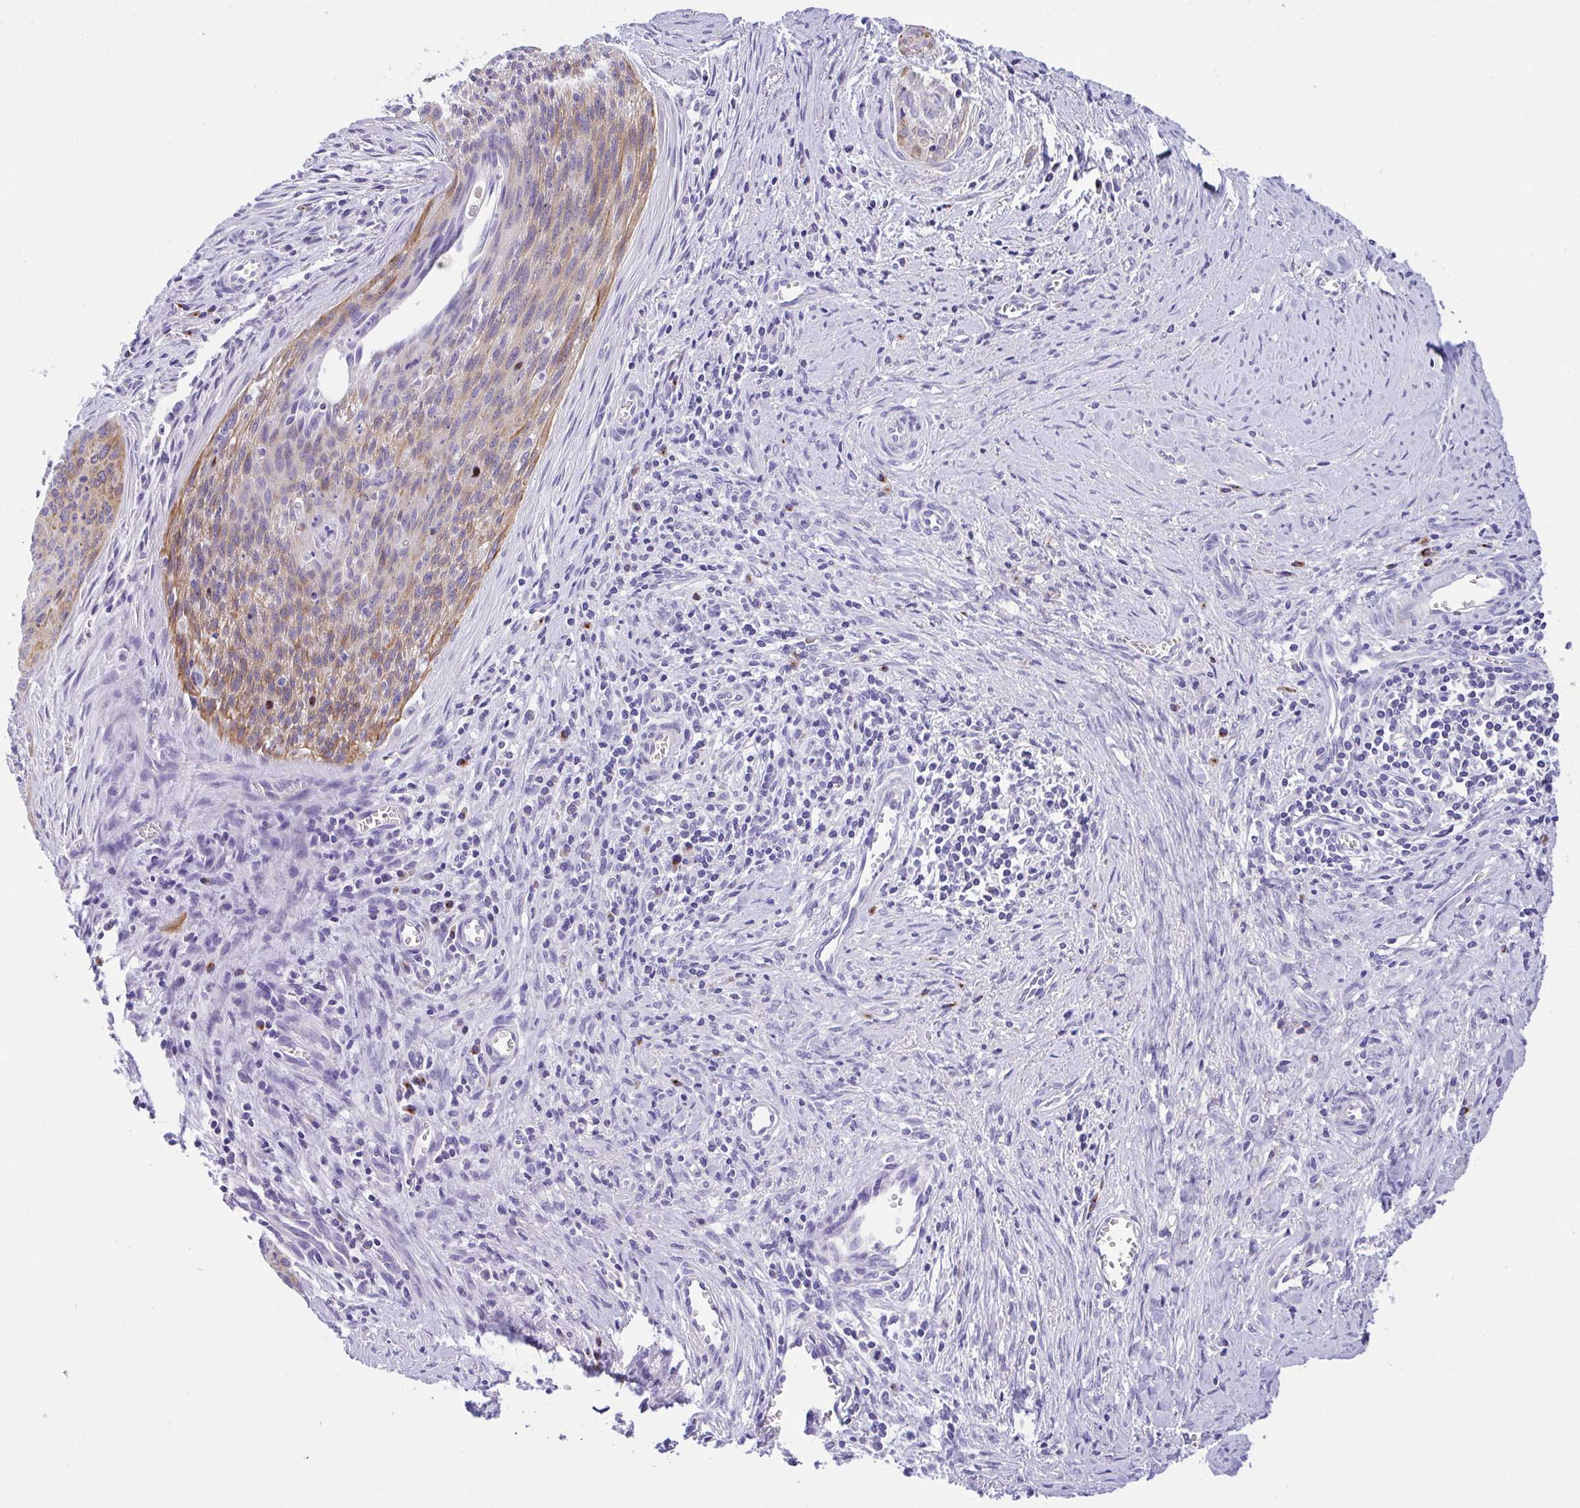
{"staining": {"intensity": "moderate", "quantity": "<25%", "location": "cytoplasmic/membranous"}, "tissue": "cervical cancer", "cell_type": "Tumor cells", "image_type": "cancer", "snomed": [{"axis": "morphology", "description": "Squamous cell carcinoma, NOS"}, {"axis": "topography", "description": "Cervix"}], "caption": "Immunohistochemistry histopathology image of human cervical cancer (squamous cell carcinoma) stained for a protein (brown), which reveals low levels of moderate cytoplasmic/membranous expression in about <25% of tumor cells.", "gene": "FBXL20", "patient": {"sex": "female", "age": 55}}